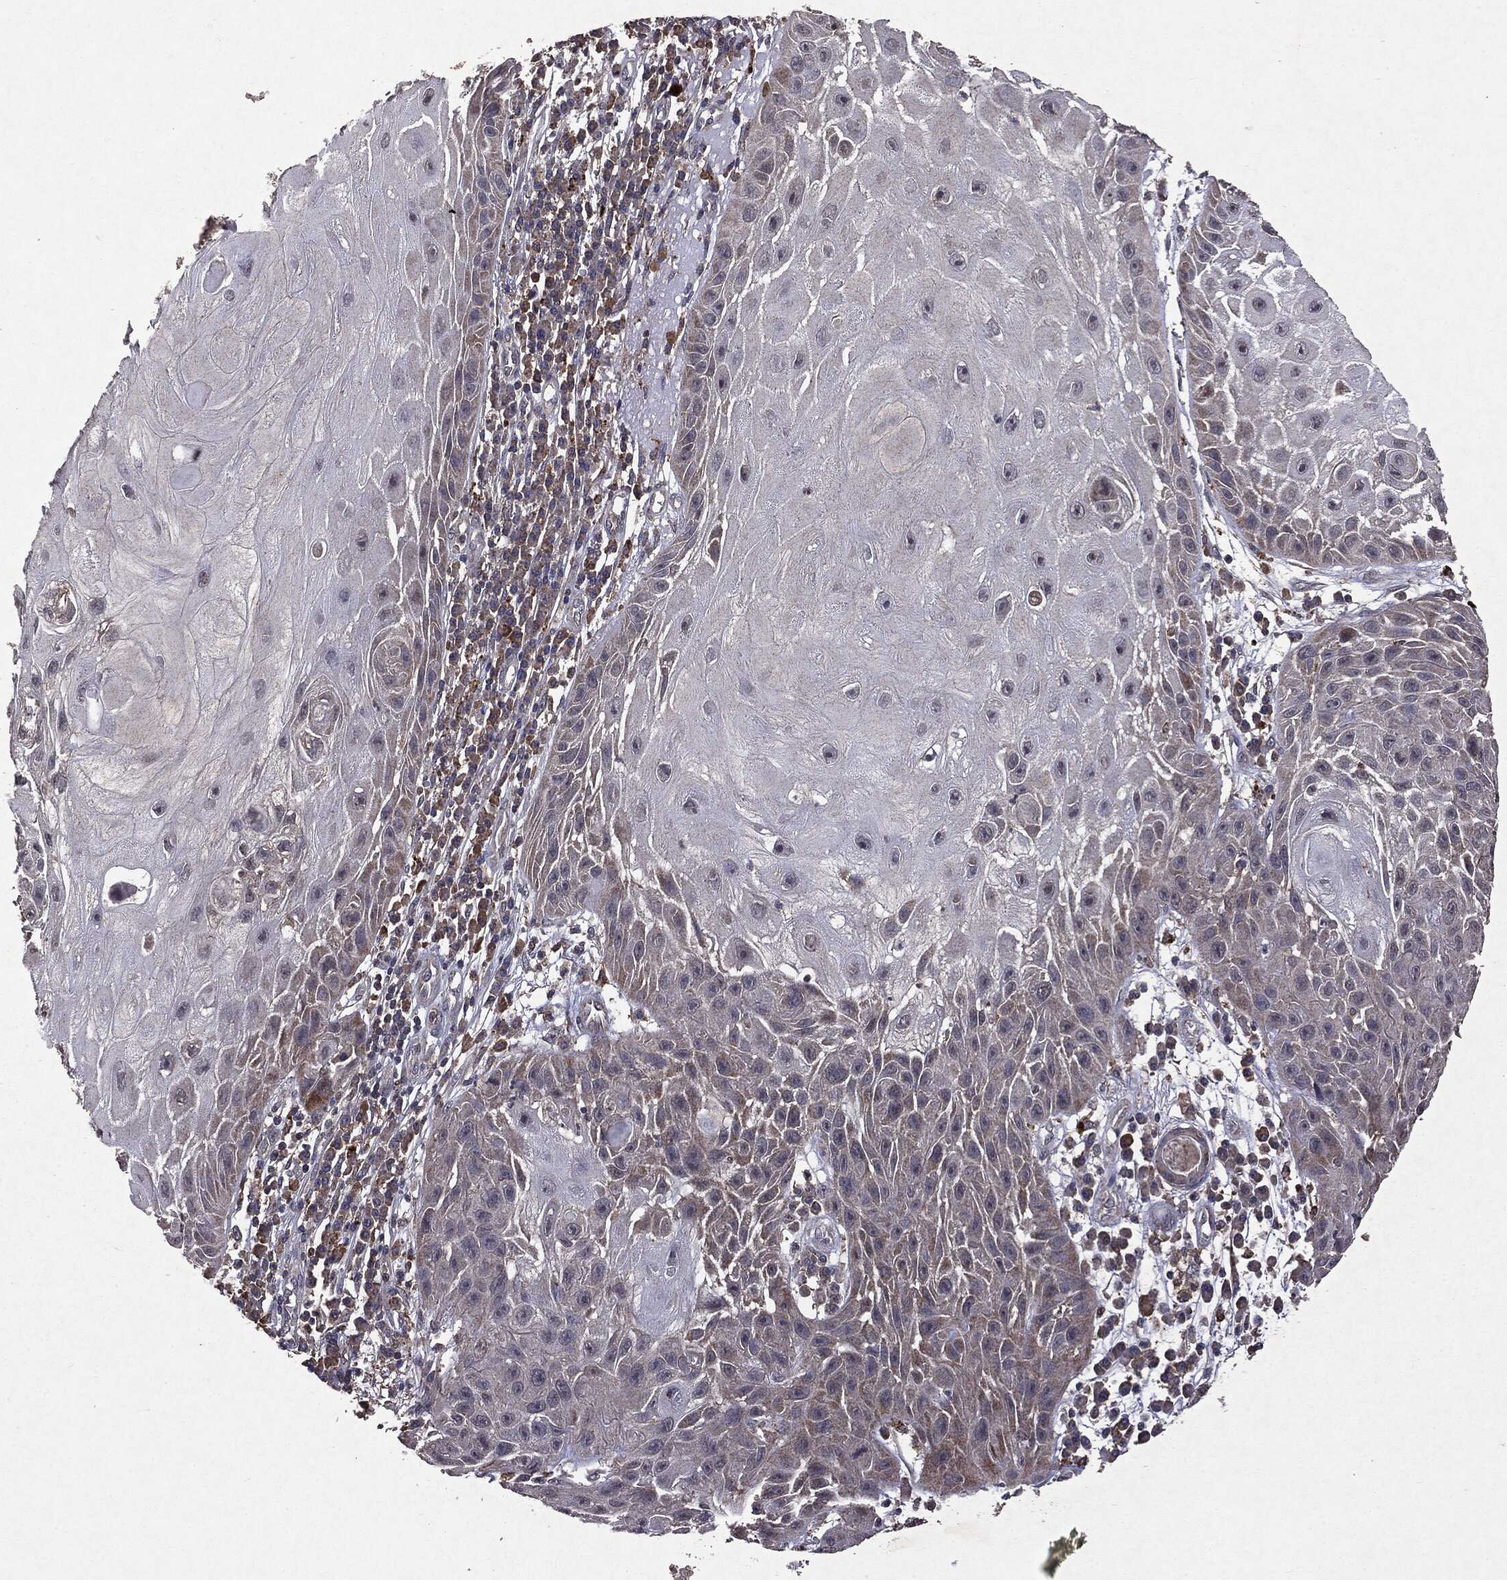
{"staining": {"intensity": "negative", "quantity": "none", "location": "none"}, "tissue": "skin cancer", "cell_type": "Tumor cells", "image_type": "cancer", "snomed": [{"axis": "morphology", "description": "Normal tissue, NOS"}, {"axis": "morphology", "description": "Squamous cell carcinoma, NOS"}, {"axis": "topography", "description": "Skin"}], "caption": "DAB (3,3'-diaminobenzidine) immunohistochemical staining of squamous cell carcinoma (skin) demonstrates no significant staining in tumor cells.", "gene": "PTEN", "patient": {"sex": "male", "age": 79}}